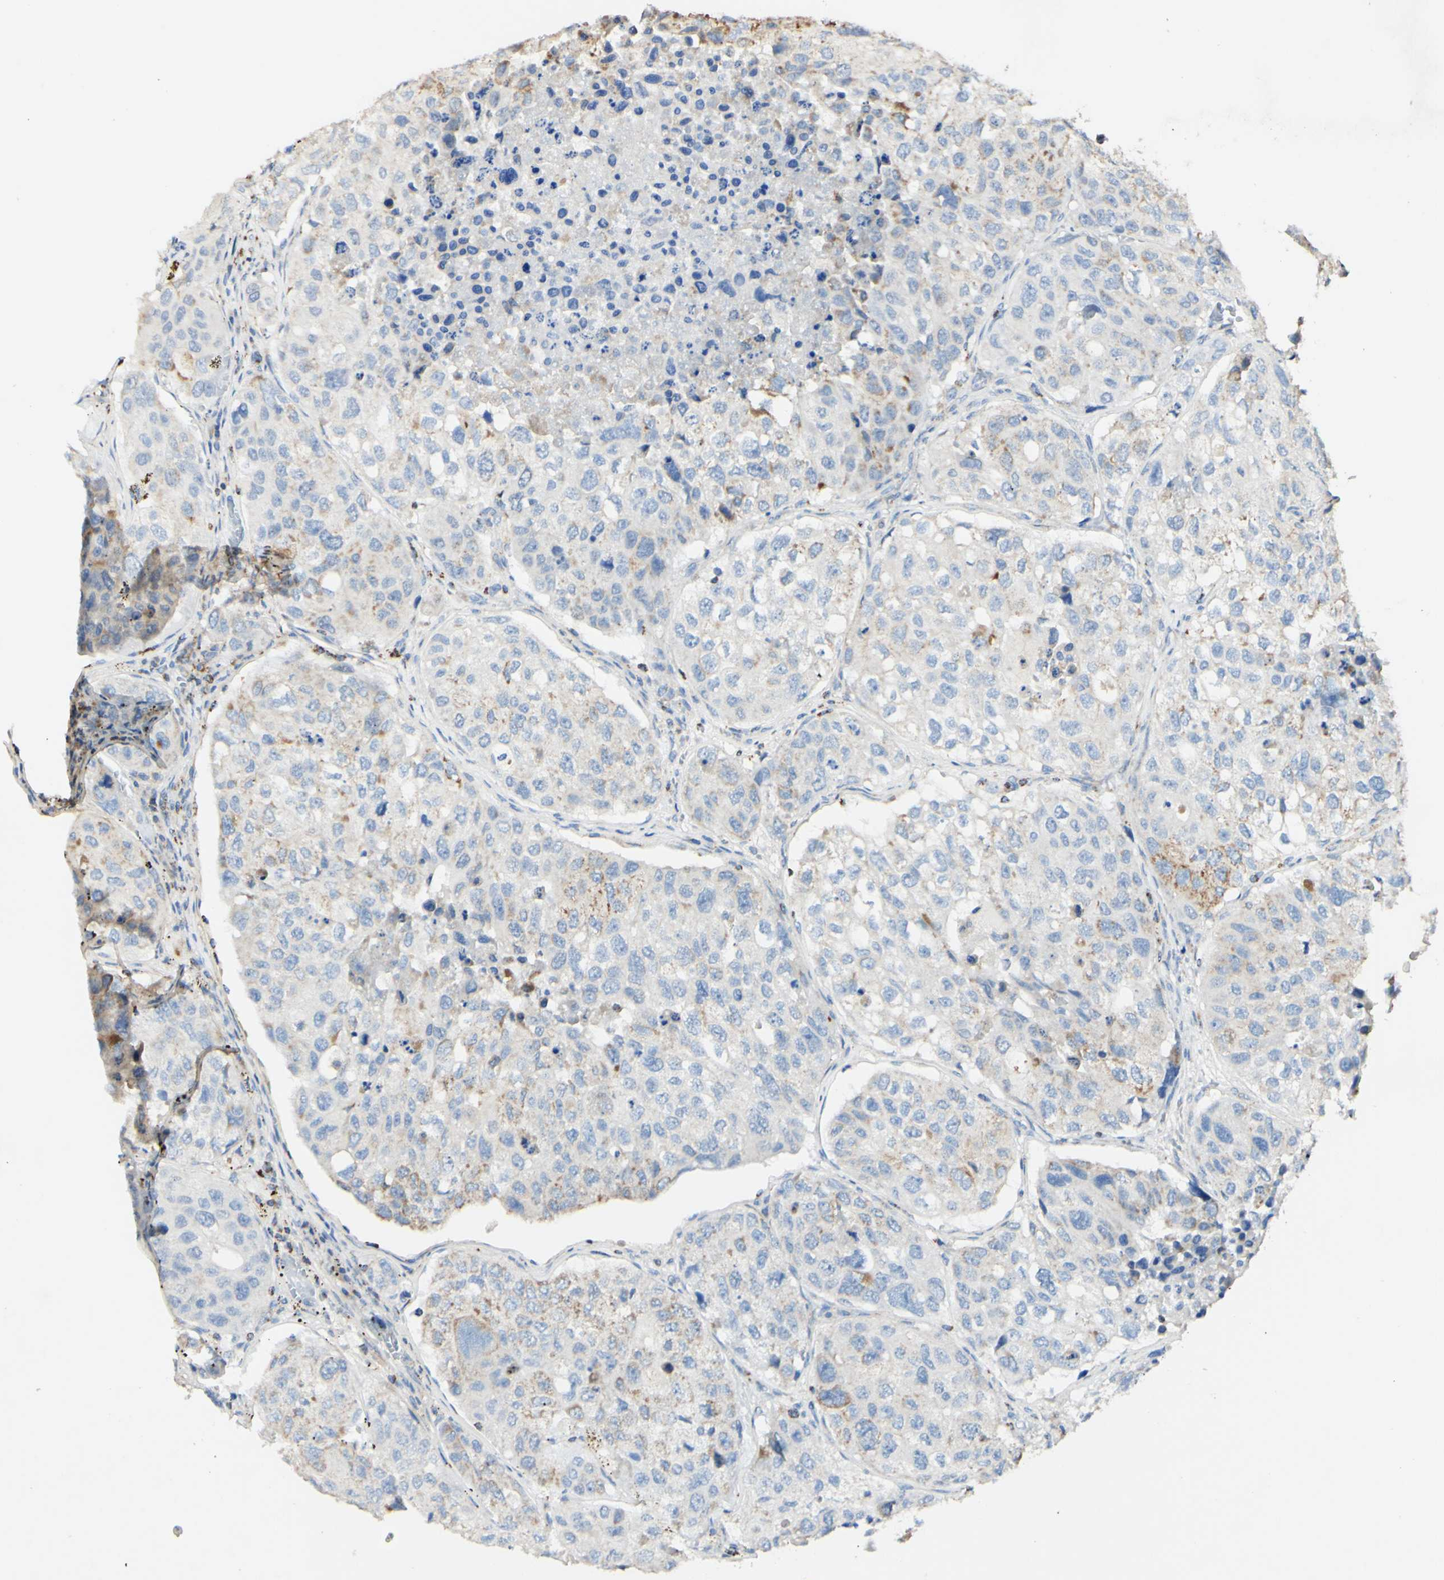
{"staining": {"intensity": "weak", "quantity": "<25%", "location": "cytoplasmic/membranous"}, "tissue": "urothelial cancer", "cell_type": "Tumor cells", "image_type": "cancer", "snomed": [{"axis": "morphology", "description": "Urothelial carcinoma, High grade"}, {"axis": "topography", "description": "Lymph node"}, {"axis": "topography", "description": "Urinary bladder"}], "caption": "High power microscopy photomicrograph of an immunohistochemistry (IHC) photomicrograph of high-grade urothelial carcinoma, revealing no significant staining in tumor cells.", "gene": "OXCT1", "patient": {"sex": "male", "age": 51}}